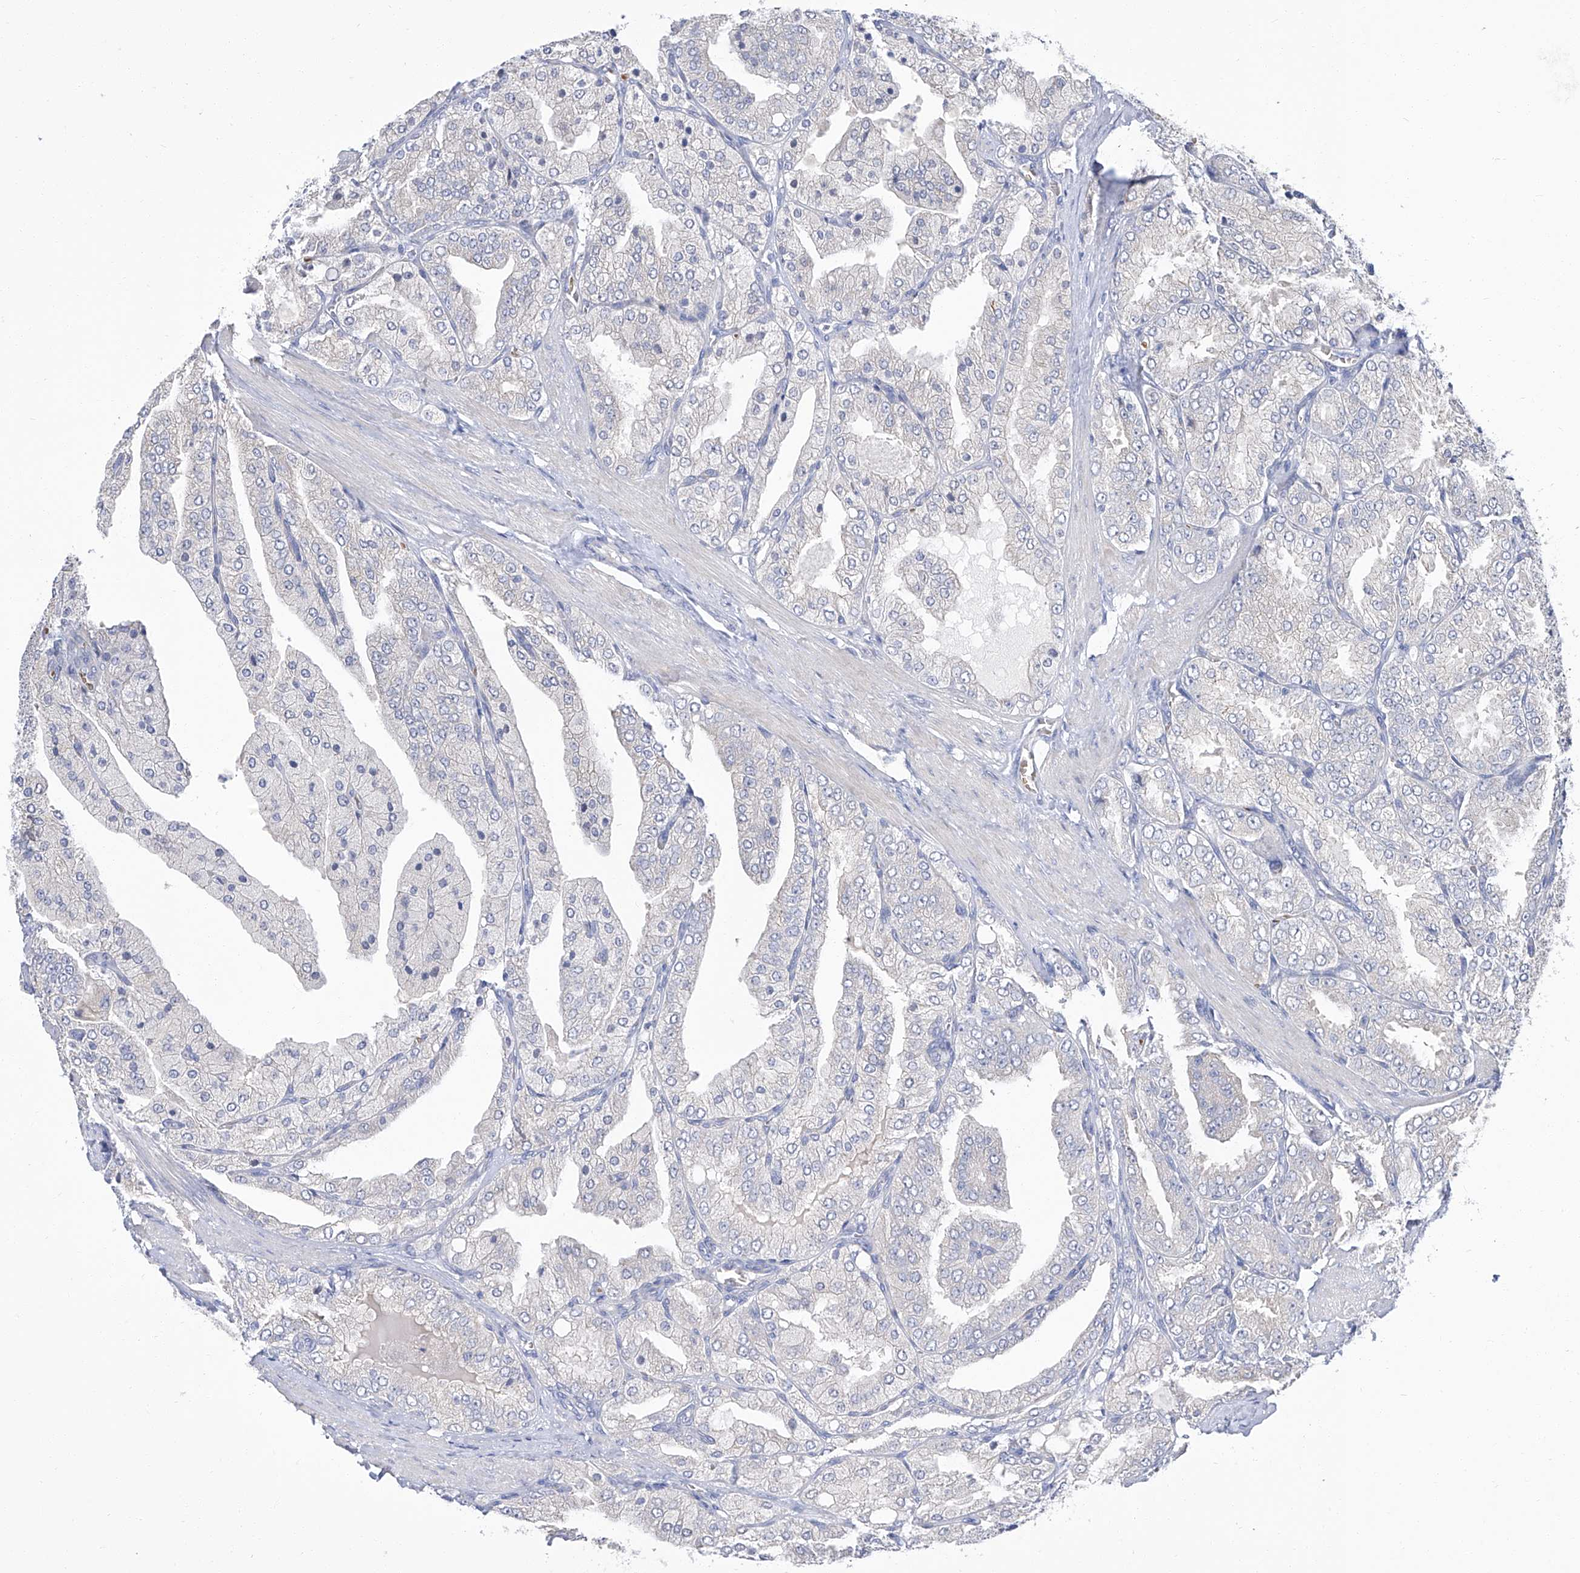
{"staining": {"intensity": "negative", "quantity": "none", "location": "none"}, "tissue": "prostate cancer", "cell_type": "Tumor cells", "image_type": "cancer", "snomed": [{"axis": "morphology", "description": "Adenocarcinoma, High grade"}, {"axis": "topography", "description": "Prostate"}], "caption": "DAB (3,3'-diaminobenzidine) immunohistochemical staining of human prostate cancer displays no significant positivity in tumor cells. Nuclei are stained in blue.", "gene": "PARD3", "patient": {"sex": "male", "age": 50}}